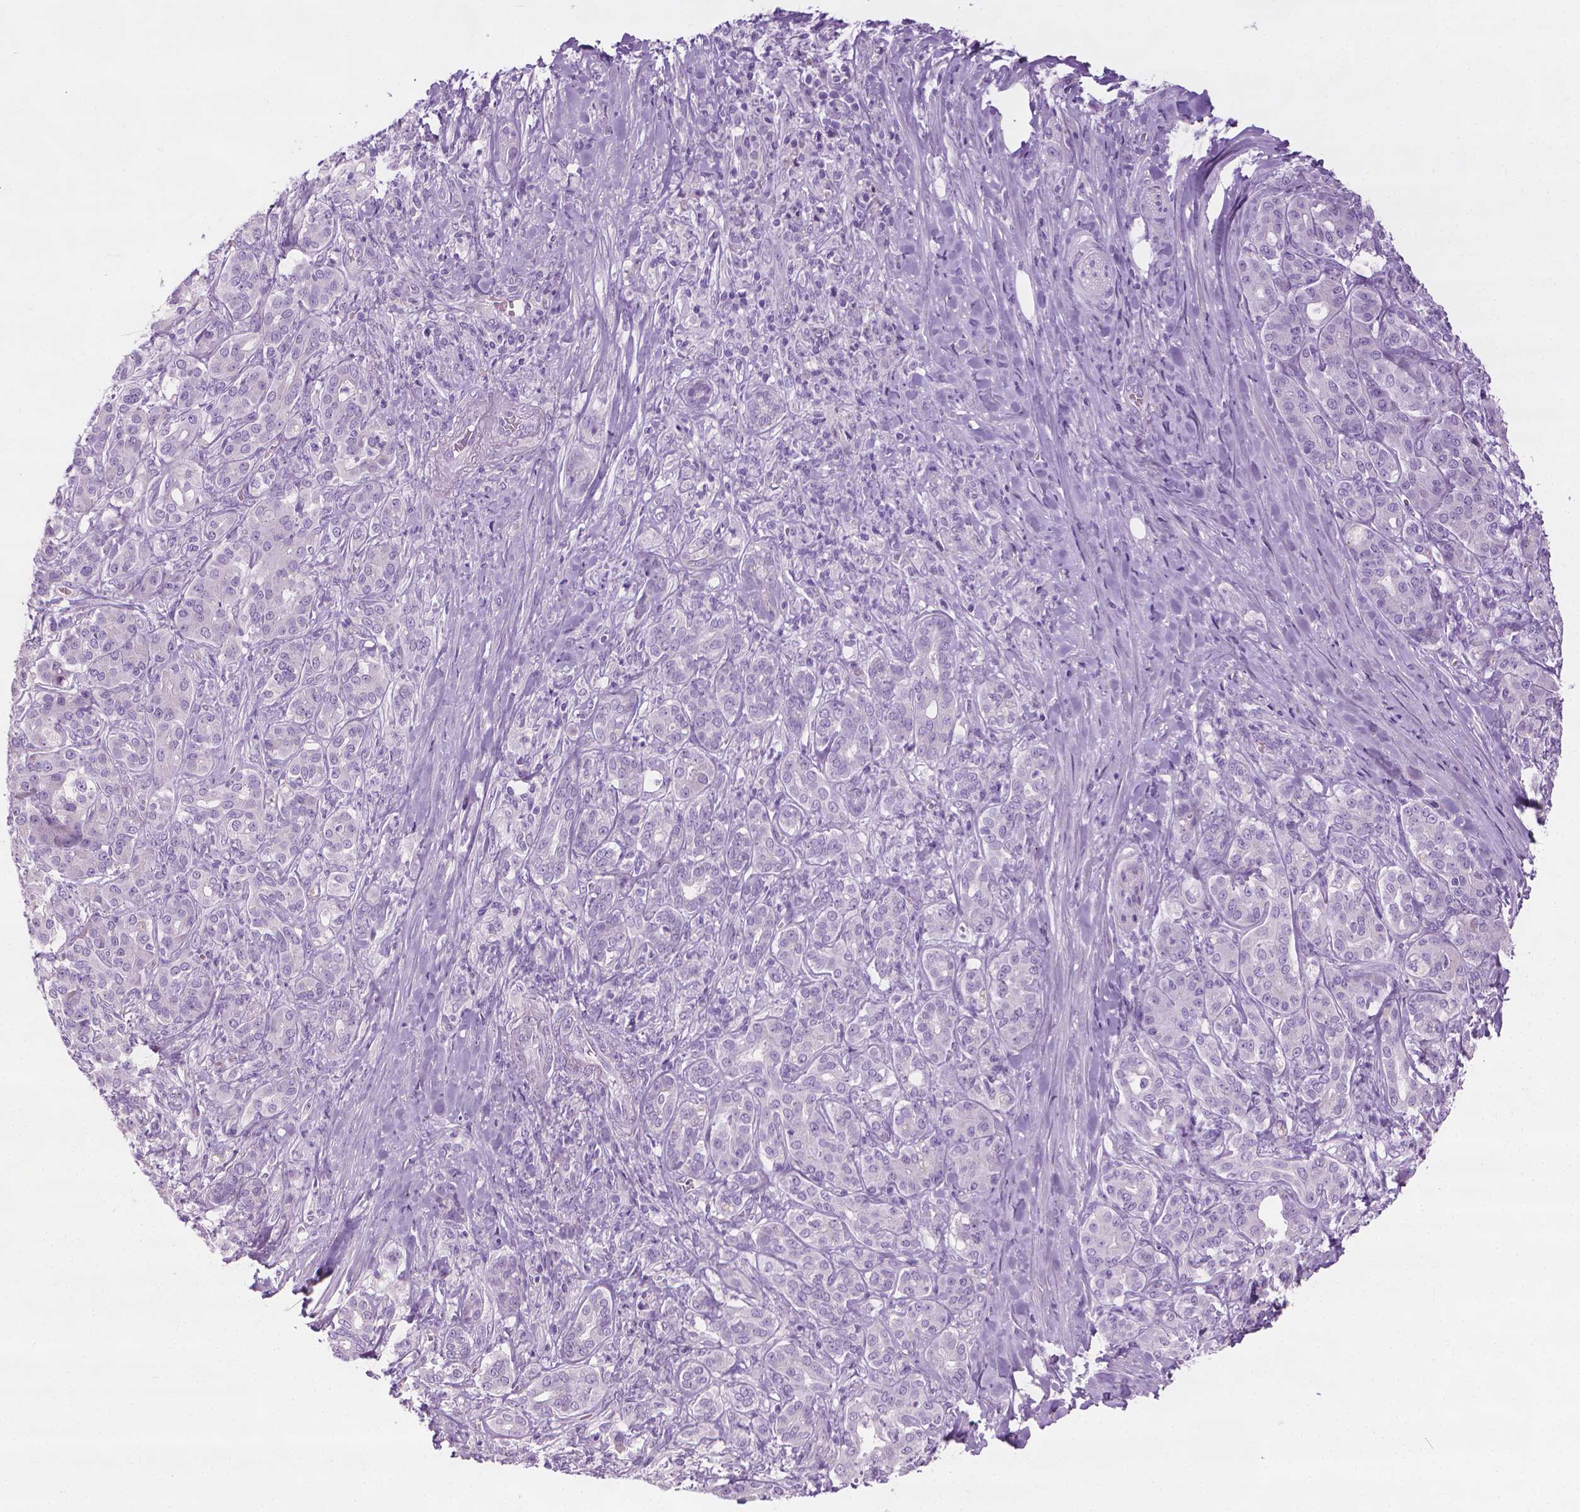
{"staining": {"intensity": "negative", "quantity": "none", "location": "none"}, "tissue": "pancreatic cancer", "cell_type": "Tumor cells", "image_type": "cancer", "snomed": [{"axis": "morphology", "description": "Normal tissue, NOS"}, {"axis": "morphology", "description": "Inflammation, NOS"}, {"axis": "morphology", "description": "Adenocarcinoma, NOS"}, {"axis": "topography", "description": "Pancreas"}], "caption": "Tumor cells are negative for brown protein staining in pancreatic cancer (adenocarcinoma).", "gene": "DNAI7", "patient": {"sex": "male", "age": 57}}